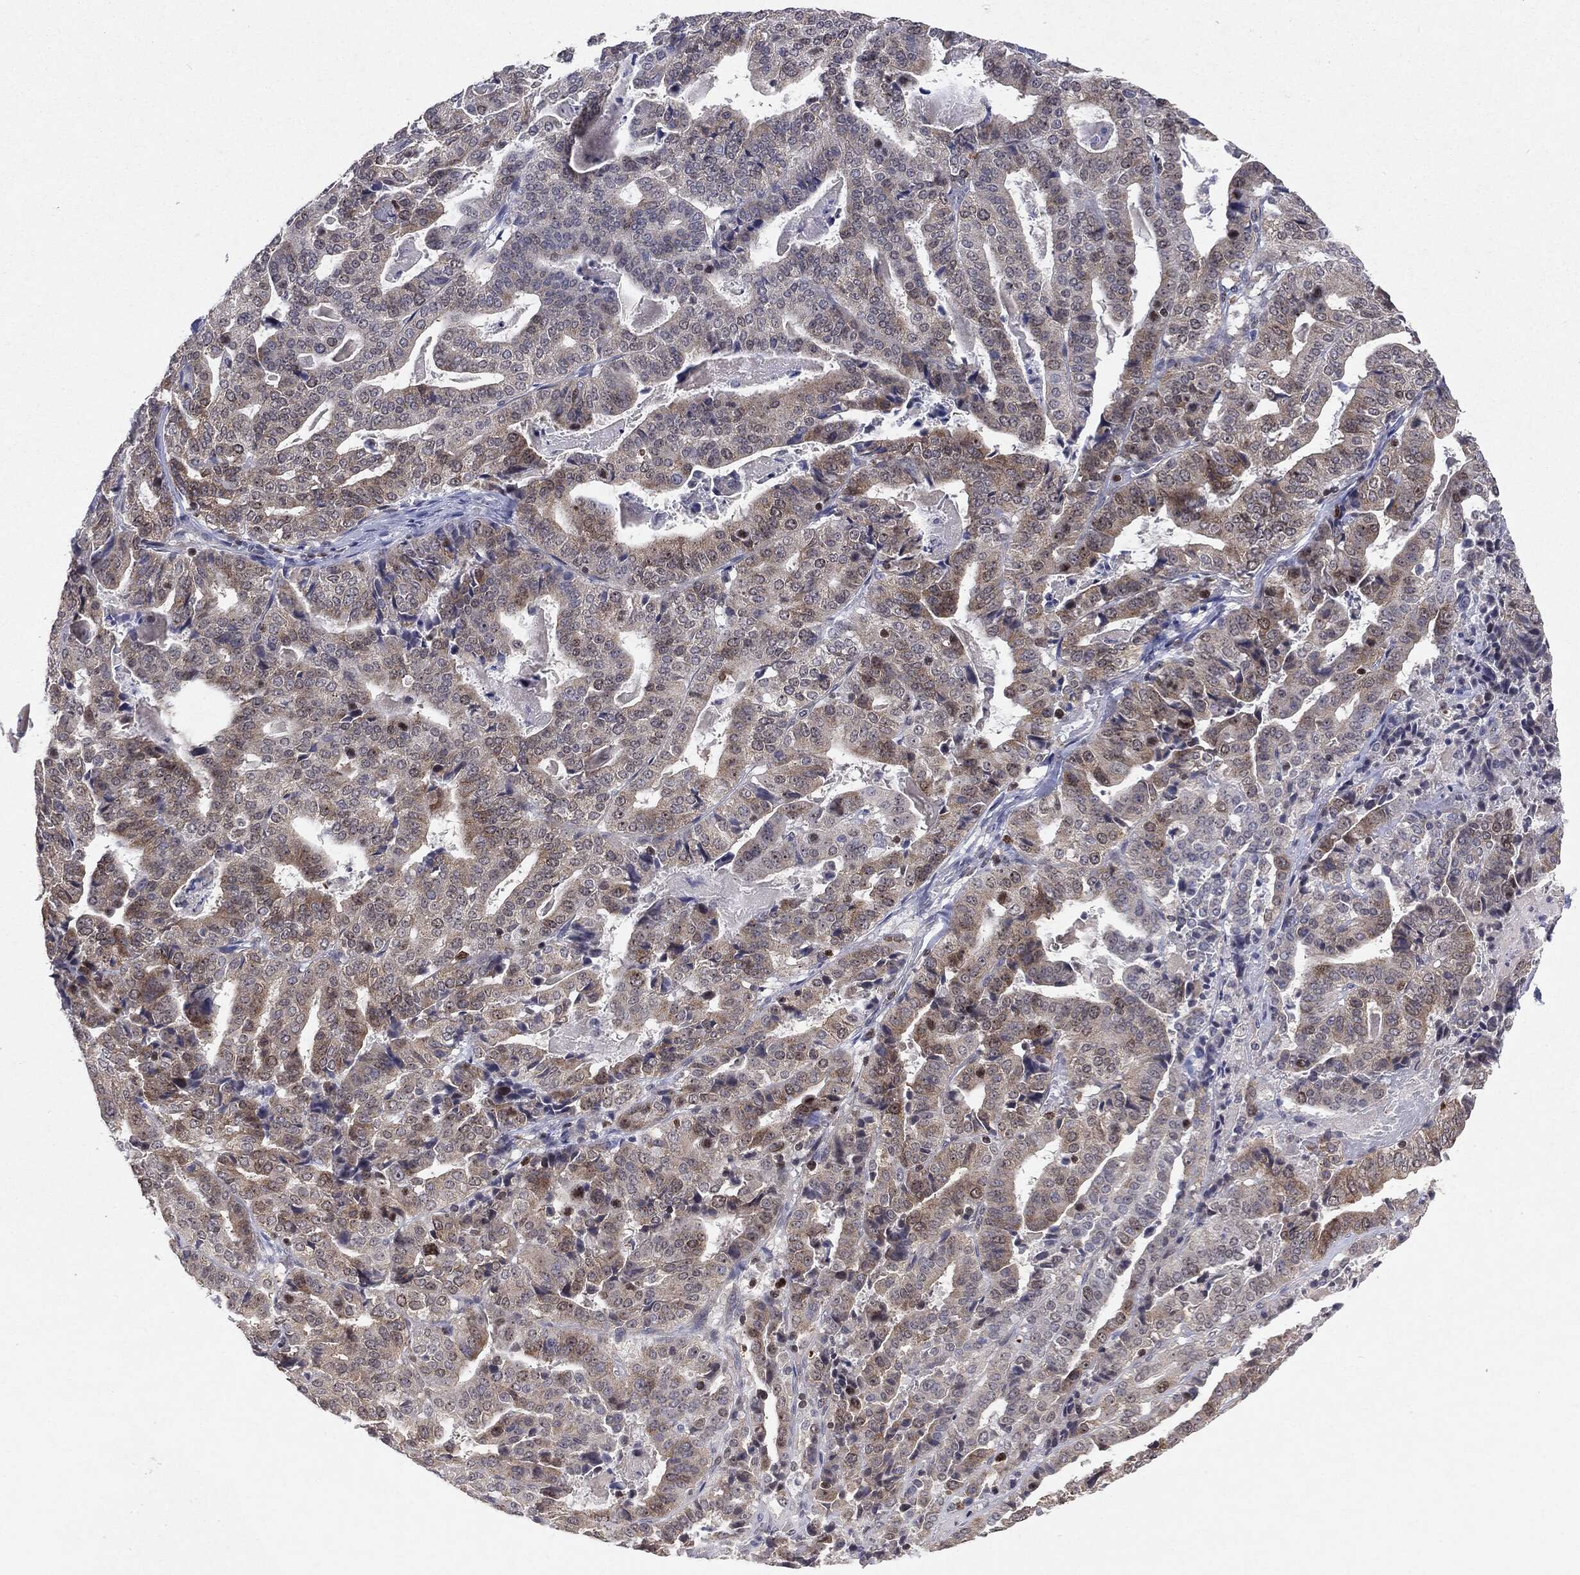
{"staining": {"intensity": "moderate", "quantity": "<25%", "location": "cytoplasmic/membranous"}, "tissue": "stomach cancer", "cell_type": "Tumor cells", "image_type": "cancer", "snomed": [{"axis": "morphology", "description": "Adenocarcinoma, NOS"}, {"axis": "topography", "description": "Stomach"}], "caption": "Immunohistochemical staining of adenocarcinoma (stomach) reveals low levels of moderate cytoplasmic/membranous positivity in about <25% of tumor cells.", "gene": "KIF2C", "patient": {"sex": "male", "age": 48}}